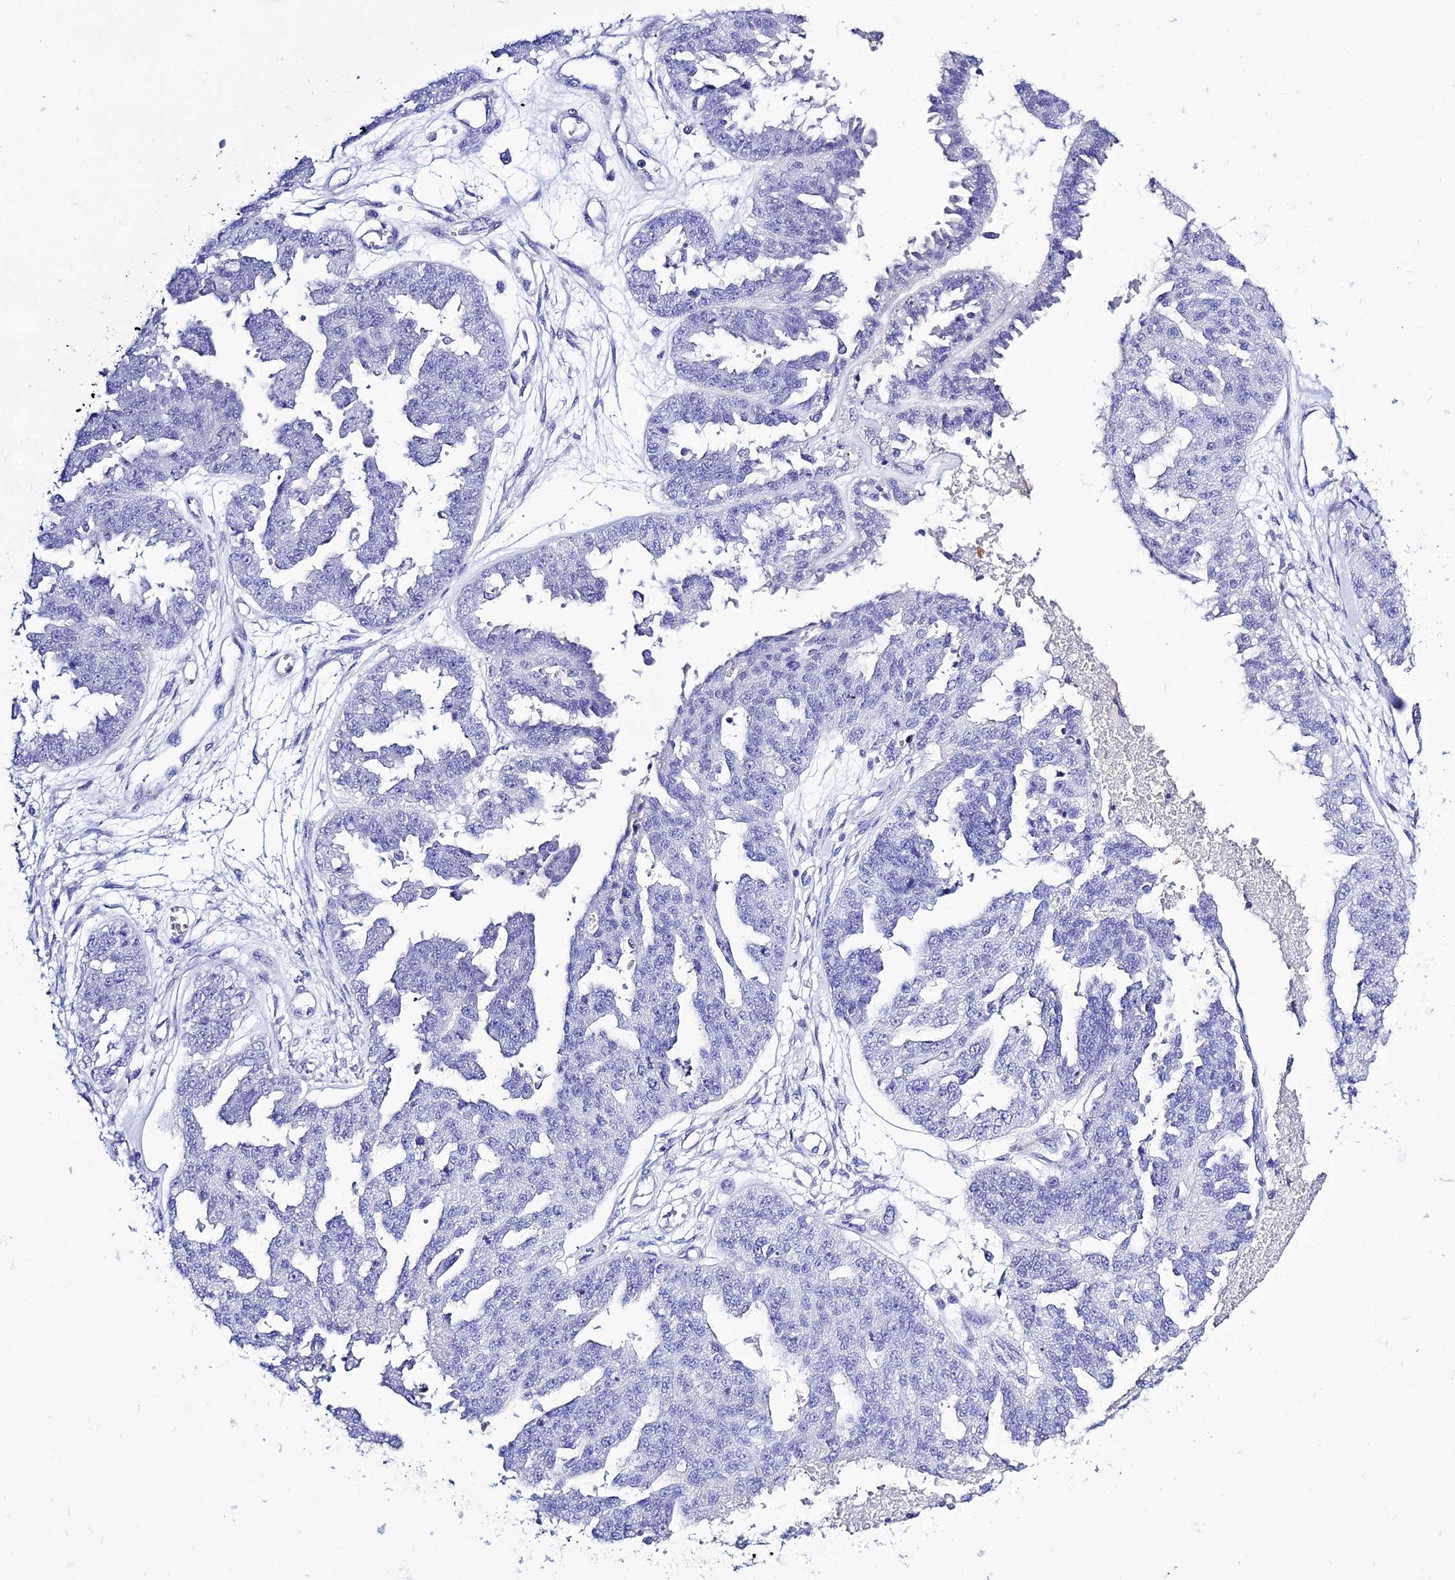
{"staining": {"intensity": "negative", "quantity": "none", "location": "none"}, "tissue": "ovarian cancer", "cell_type": "Tumor cells", "image_type": "cancer", "snomed": [{"axis": "morphology", "description": "Cystadenocarcinoma, serous, NOS"}, {"axis": "topography", "description": "Ovary"}], "caption": "Immunohistochemistry micrograph of serous cystadenocarcinoma (ovarian) stained for a protein (brown), which reveals no staining in tumor cells.", "gene": "DEFB107A", "patient": {"sex": "female", "age": 58}}